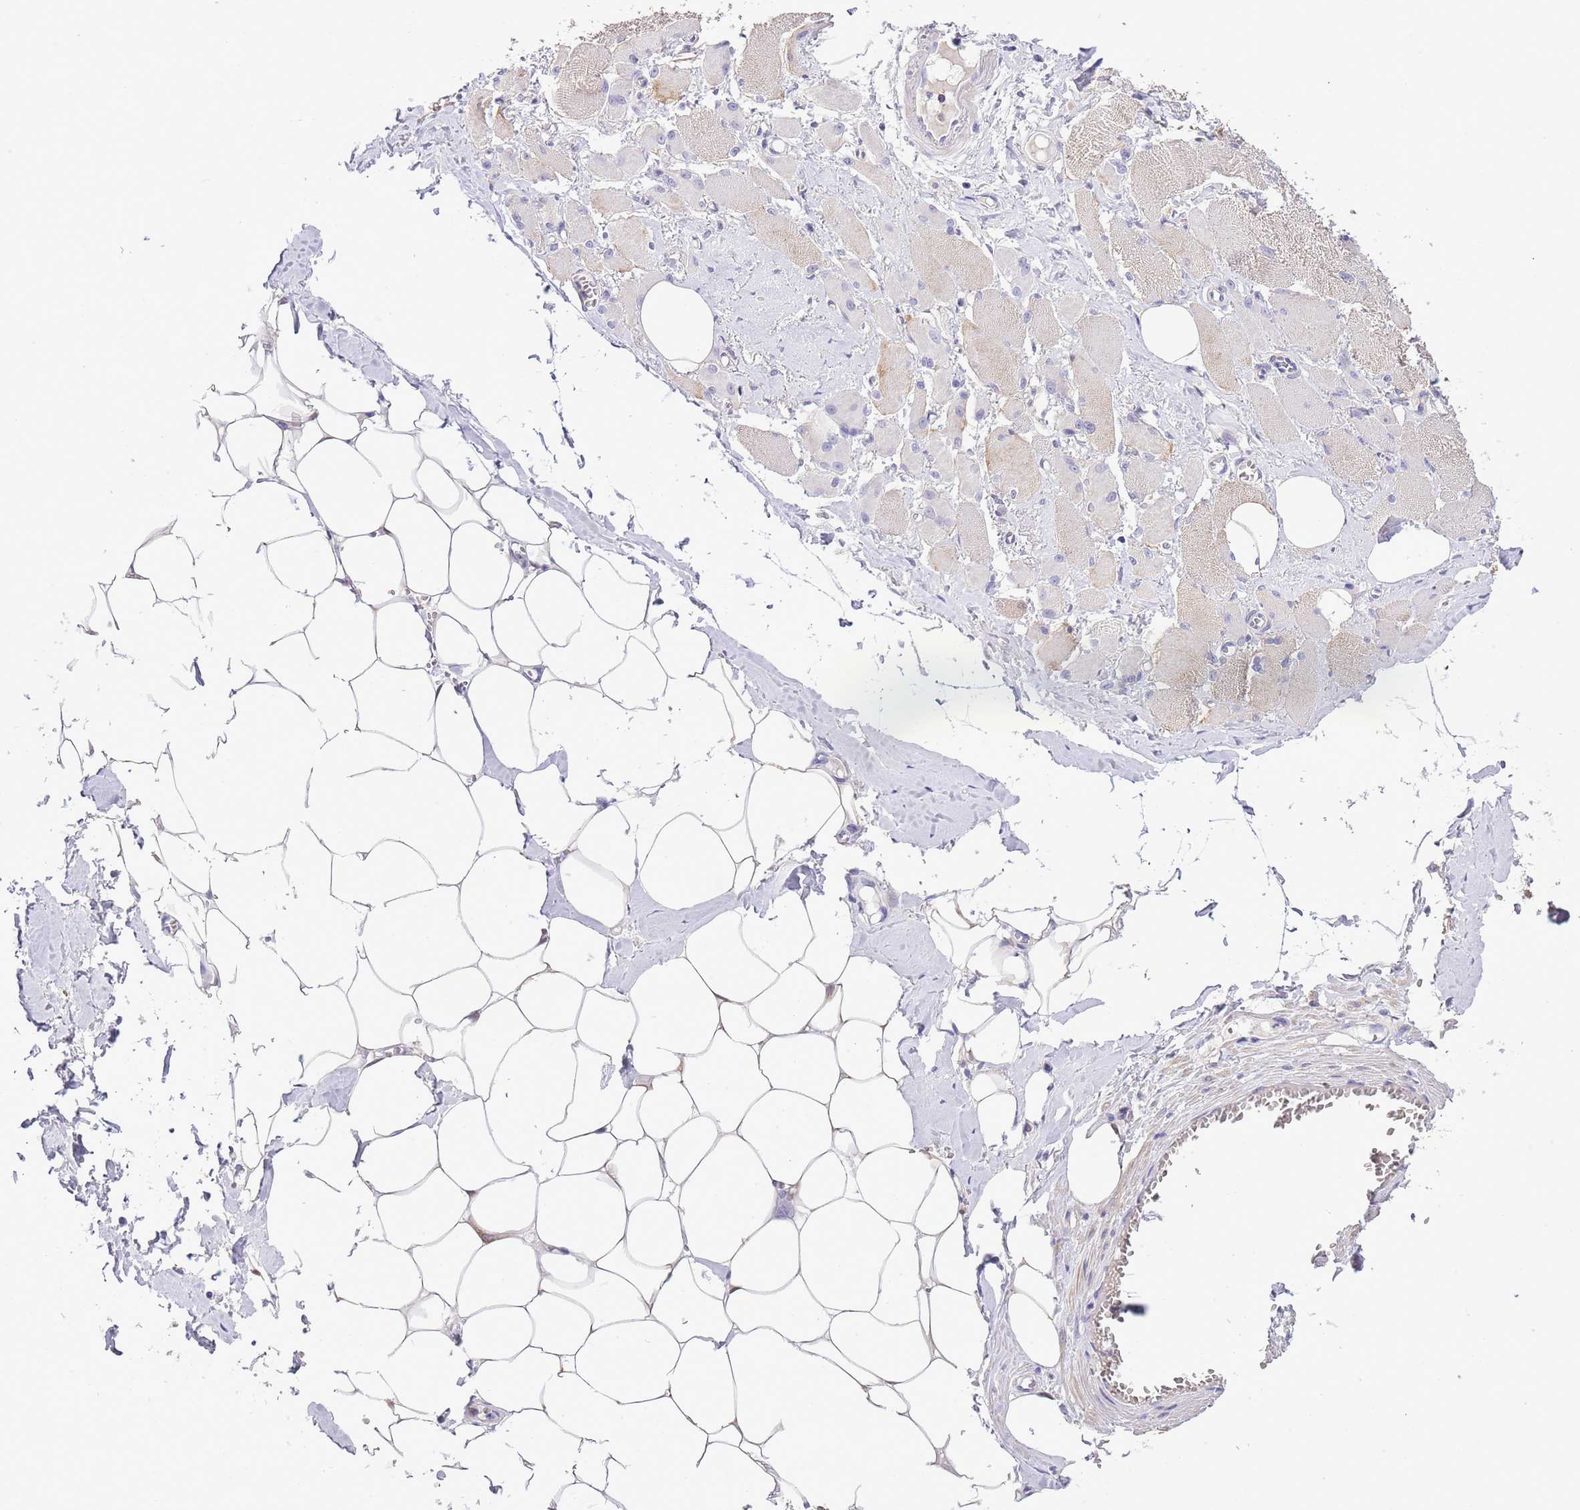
{"staining": {"intensity": "negative", "quantity": "none", "location": "none"}, "tissue": "skeletal muscle", "cell_type": "Myocytes", "image_type": "normal", "snomed": [{"axis": "morphology", "description": "Normal tissue, NOS"}, {"axis": "morphology", "description": "Basal cell carcinoma"}, {"axis": "topography", "description": "Skeletal muscle"}], "caption": "An IHC photomicrograph of benign skeletal muscle is shown. There is no staining in myocytes of skeletal muscle.", "gene": "PRR32", "patient": {"sex": "female", "age": 64}}